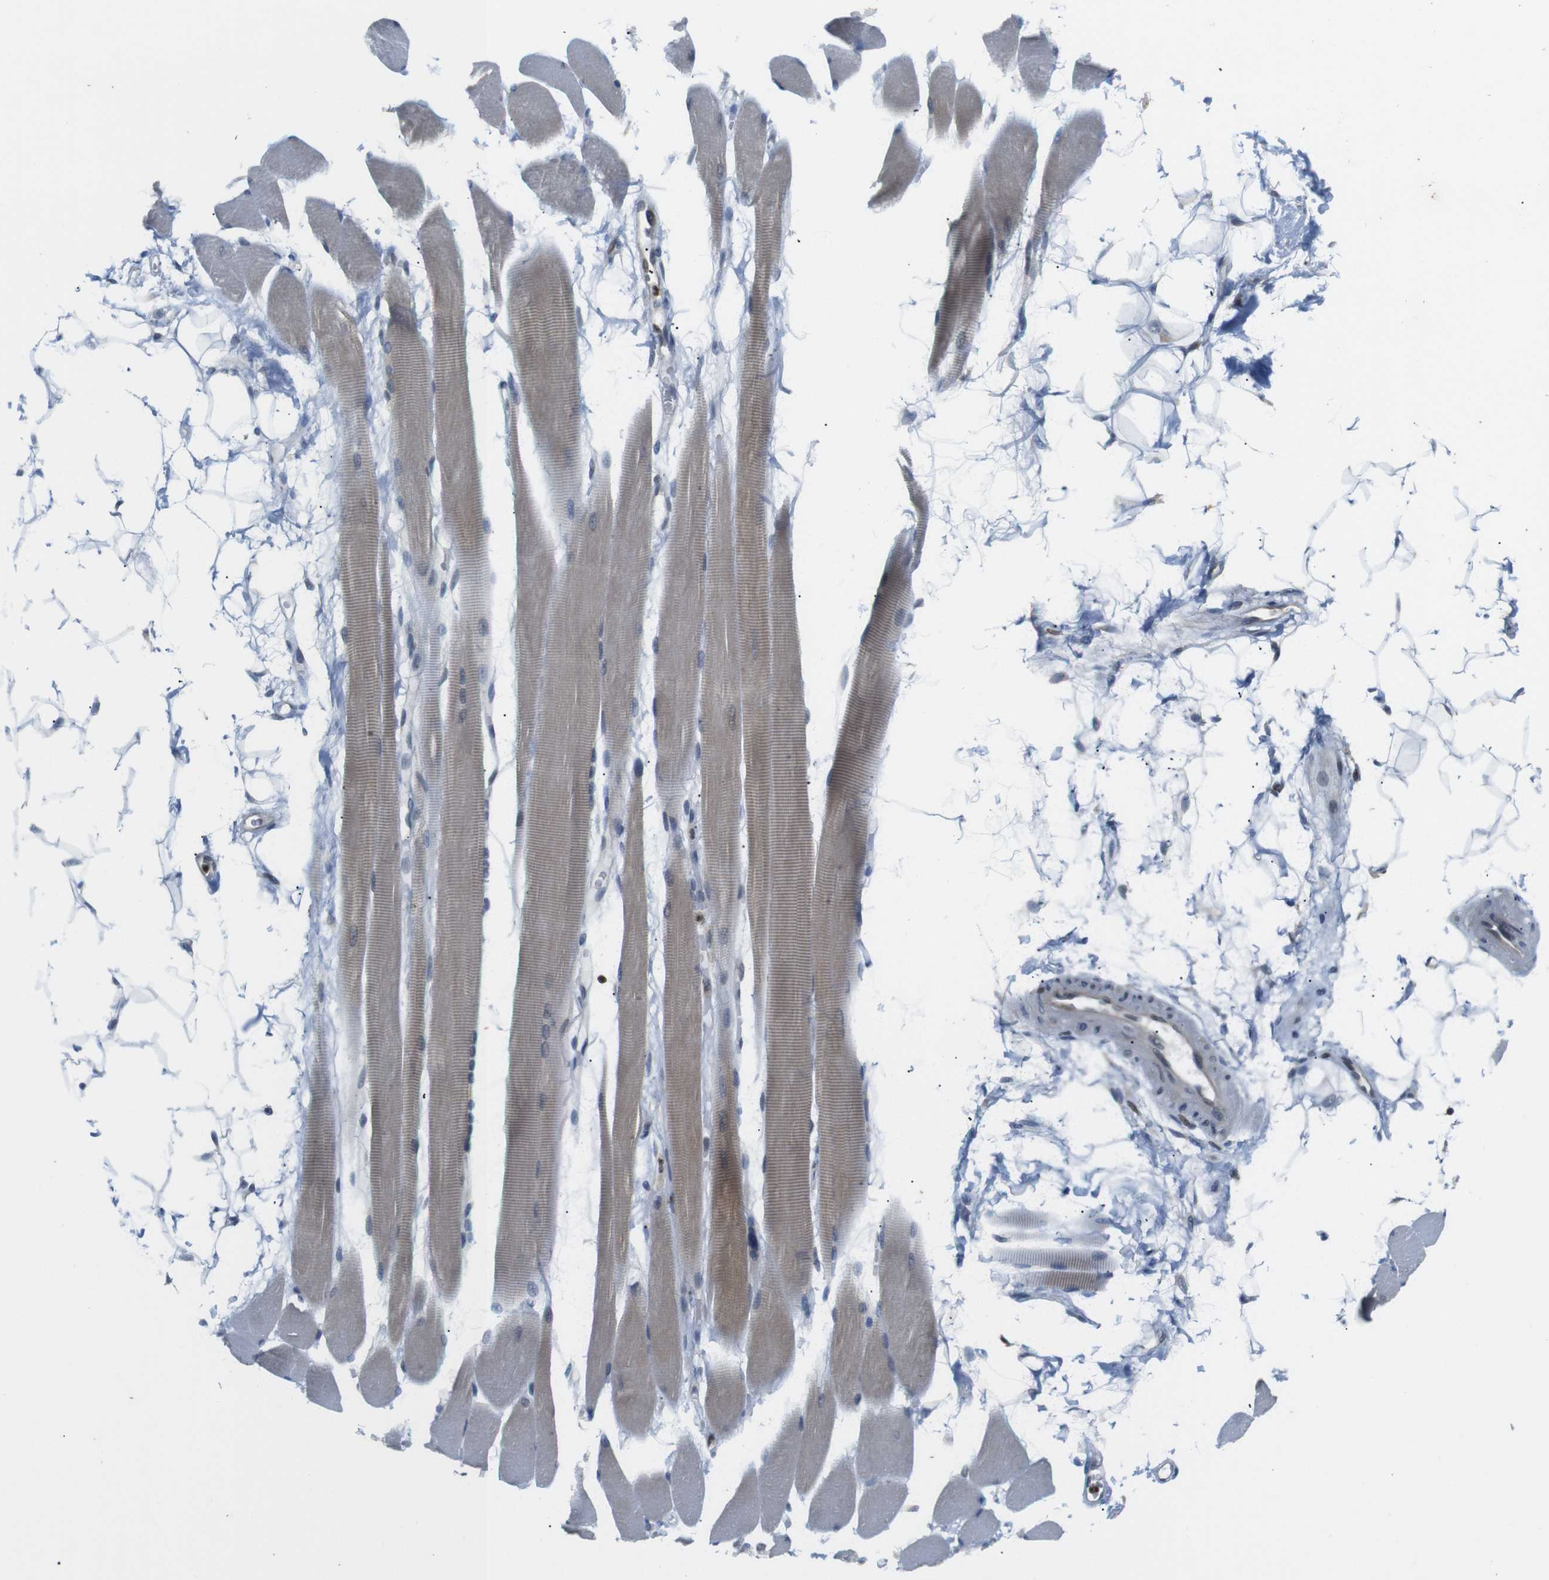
{"staining": {"intensity": "weak", "quantity": ">75%", "location": "cytoplasmic/membranous"}, "tissue": "skeletal muscle", "cell_type": "Myocytes", "image_type": "normal", "snomed": [{"axis": "morphology", "description": "Normal tissue, NOS"}, {"axis": "topography", "description": "Skeletal muscle"}, {"axis": "topography", "description": "Oral tissue"}, {"axis": "topography", "description": "Peripheral nerve tissue"}], "caption": "The immunohistochemical stain shows weak cytoplasmic/membranous staining in myocytes of unremarkable skeletal muscle. The staining was performed using DAB to visualize the protein expression in brown, while the nuclei were stained in blue with hematoxylin (Magnification: 20x).", "gene": "MBD1", "patient": {"sex": "female", "age": 84}}